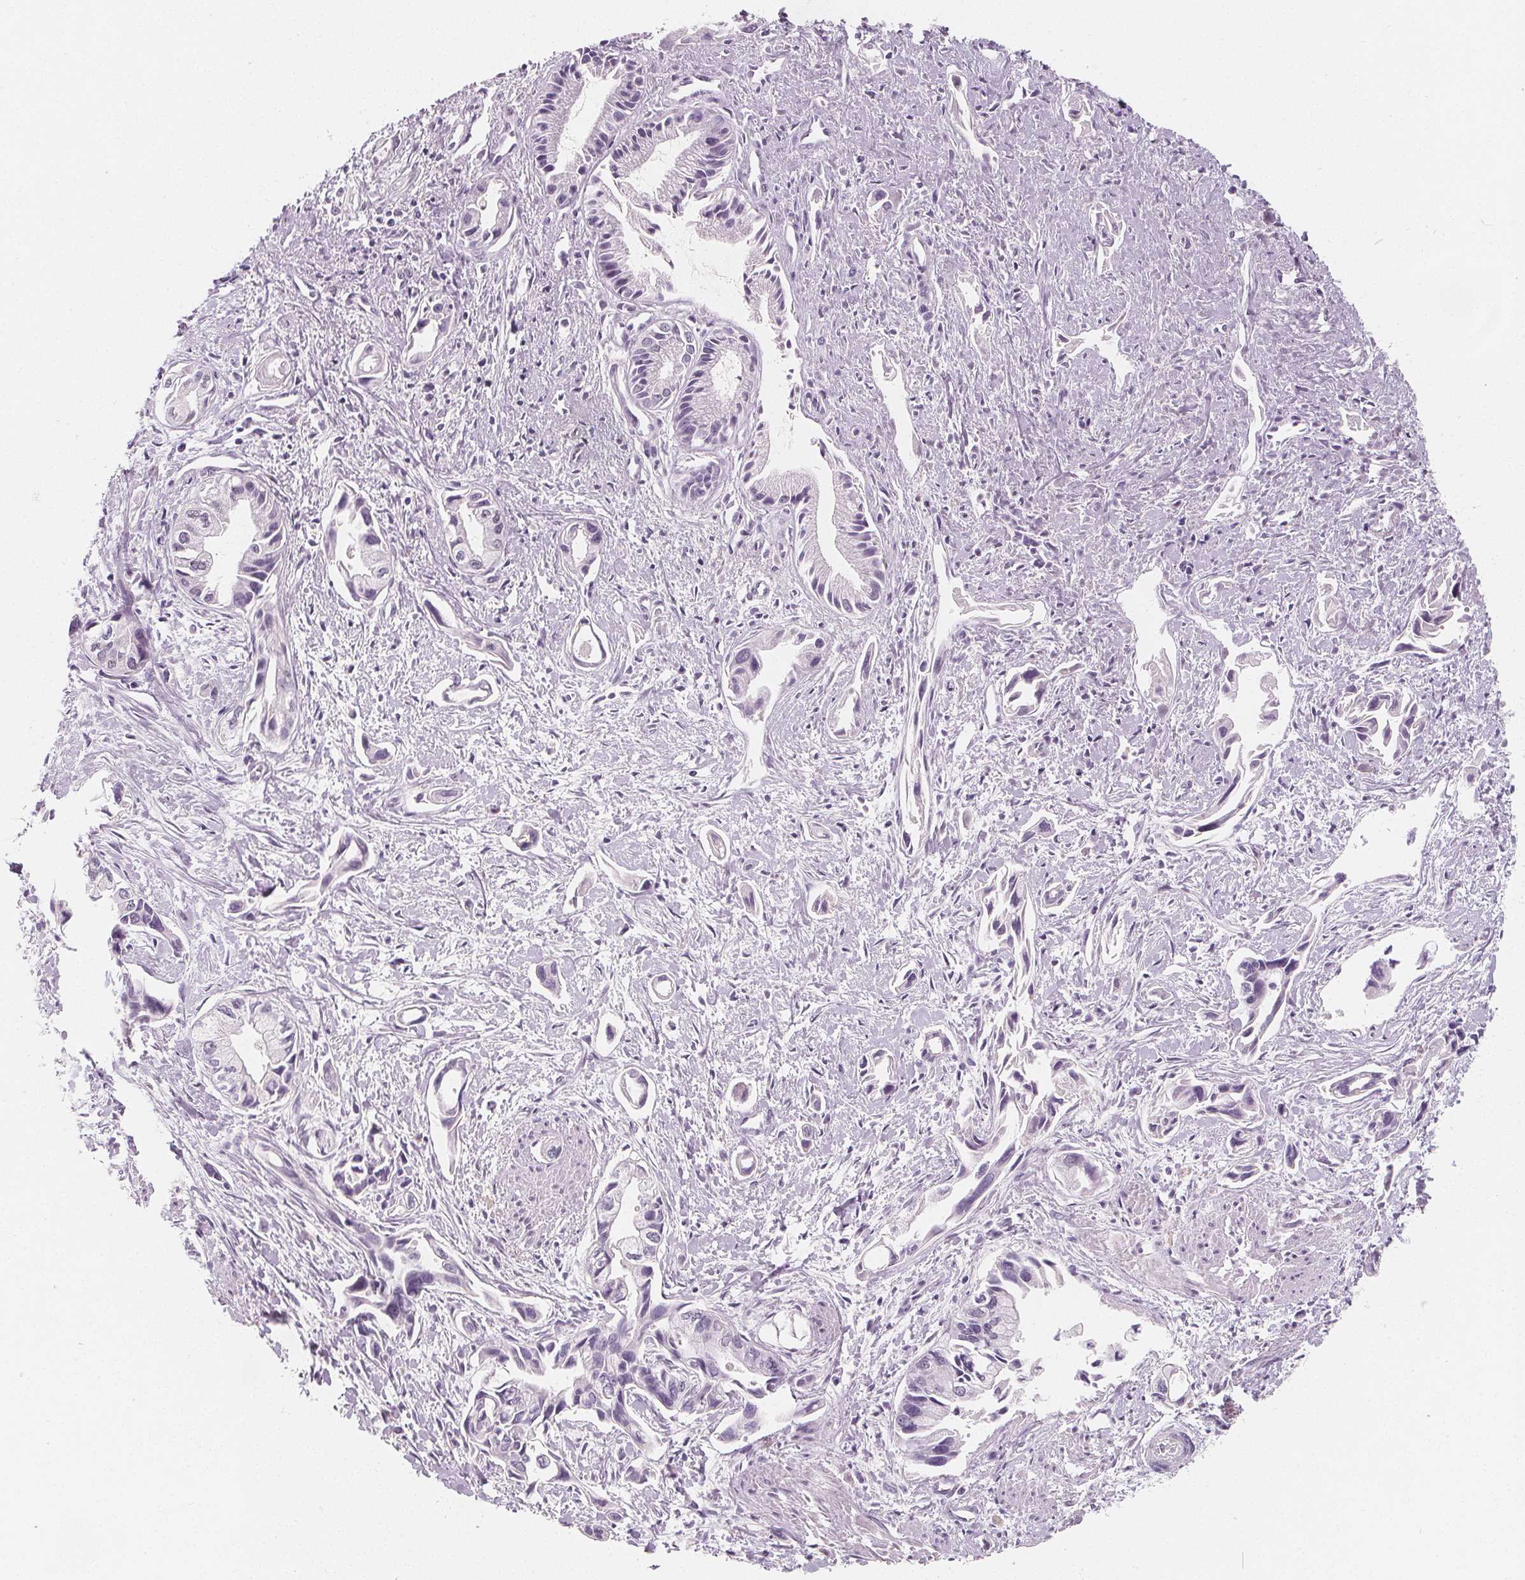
{"staining": {"intensity": "negative", "quantity": "none", "location": "none"}, "tissue": "pancreatic cancer", "cell_type": "Tumor cells", "image_type": "cancer", "snomed": [{"axis": "morphology", "description": "Adenocarcinoma, NOS"}, {"axis": "topography", "description": "Pancreas"}], "caption": "Immunohistochemistry (IHC) image of pancreatic cancer stained for a protein (brown), which reveals no staining in tumor cells.", "gene": "DBX2", "patient": {"sex": "female", "age": 61}}